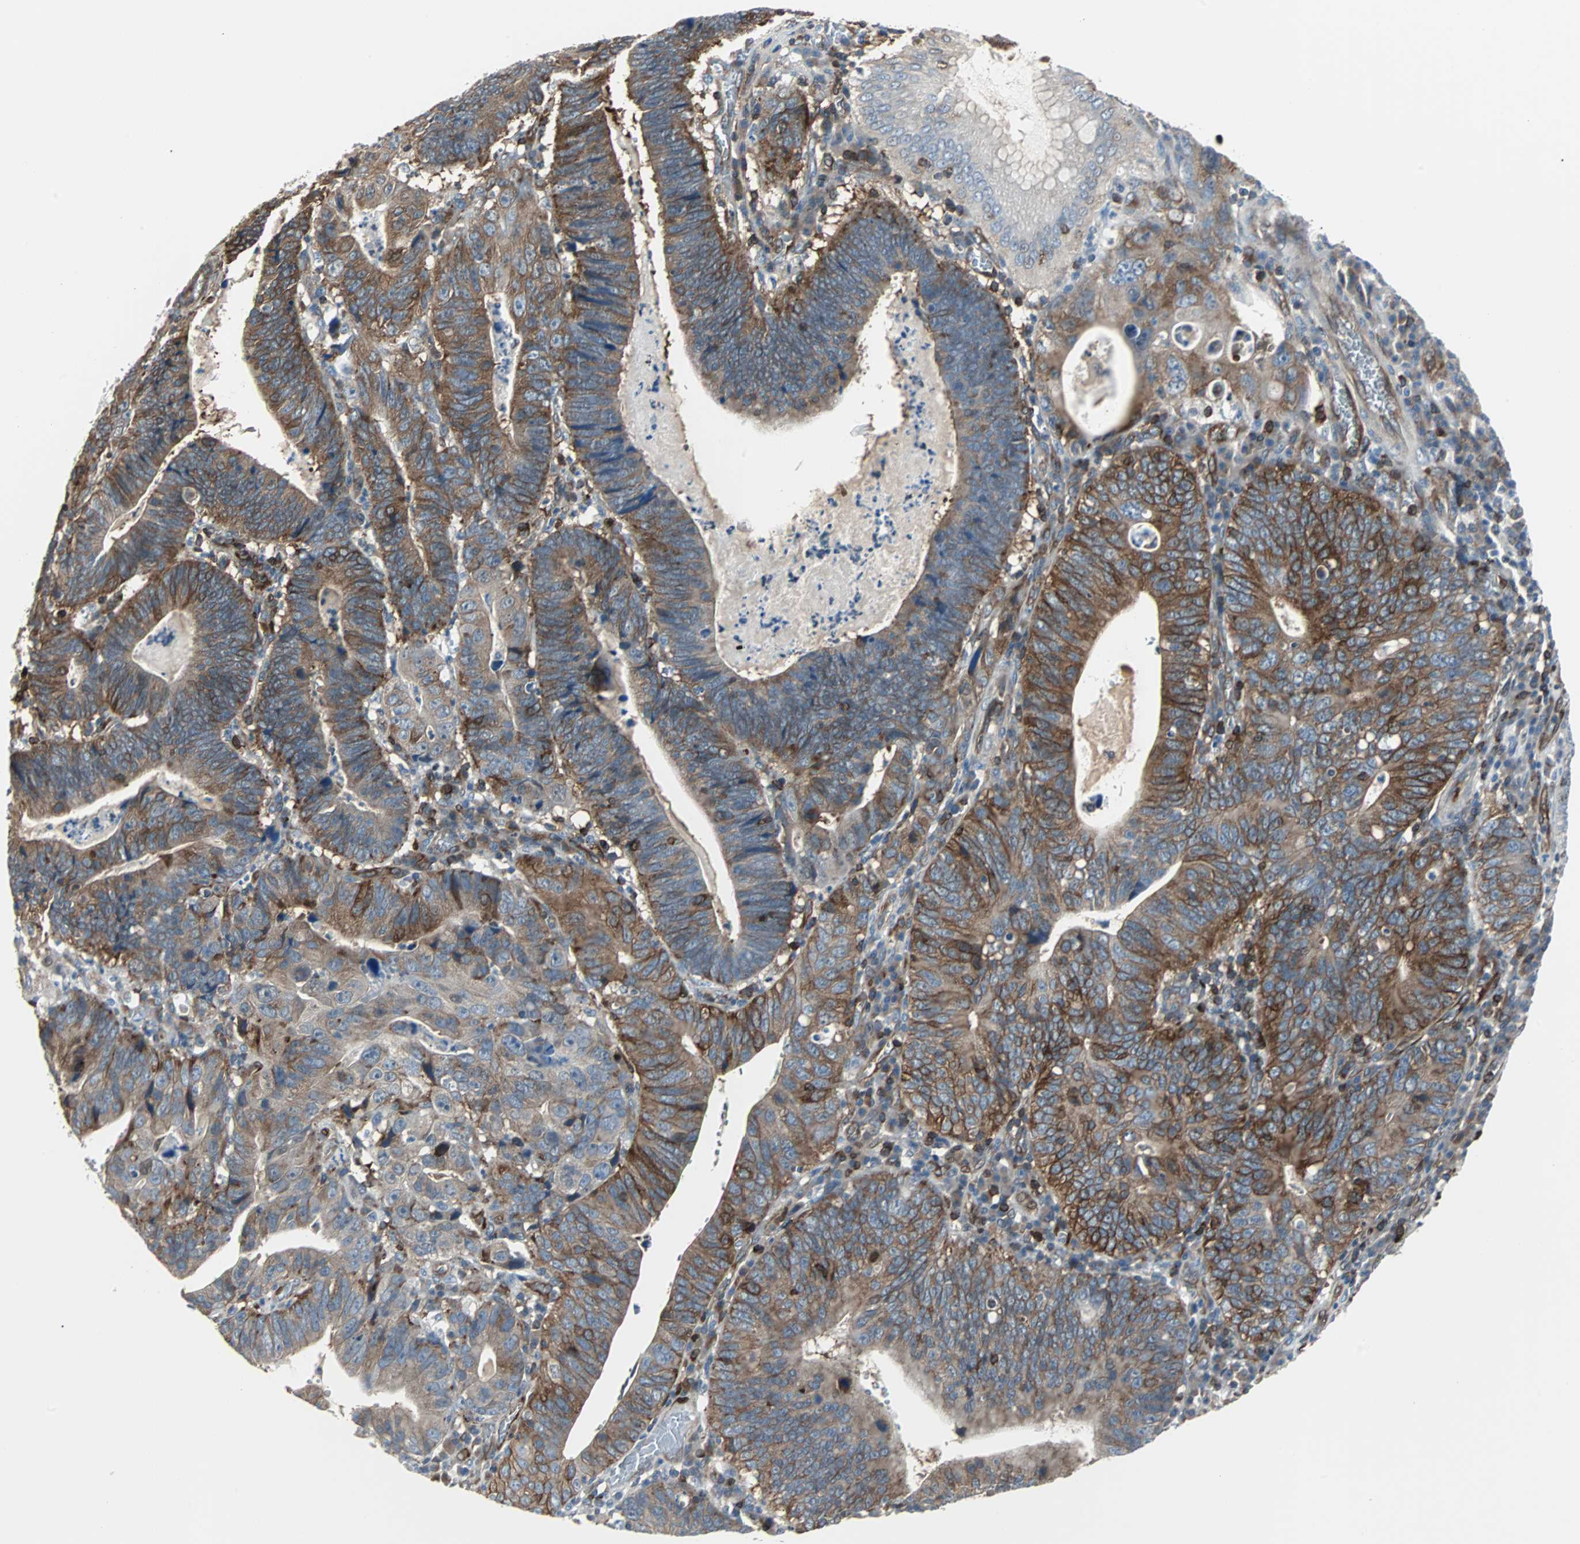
{"staining": {"intensity": "moderate", "quantity": ">75%", "location": "cytoplasmic/membranous"}, "tissue": "stomach cancer", "cell_type": "Tumor cells", "image_type": "cancer", "snomed": [{"axis": "morphology", "description": "Adenocarcinoma, NOS"}, {"axis": "topography", "description": "Stomach"}], "caption": "Moderate cytoplasmic/membranous staining for a protein is seen in approximately >75% of tumor cells of adenocarcinoma (stomach) using immunohistochemistry.", "gene": "RELA", "patient": {"sex": "male", "age": 59}}